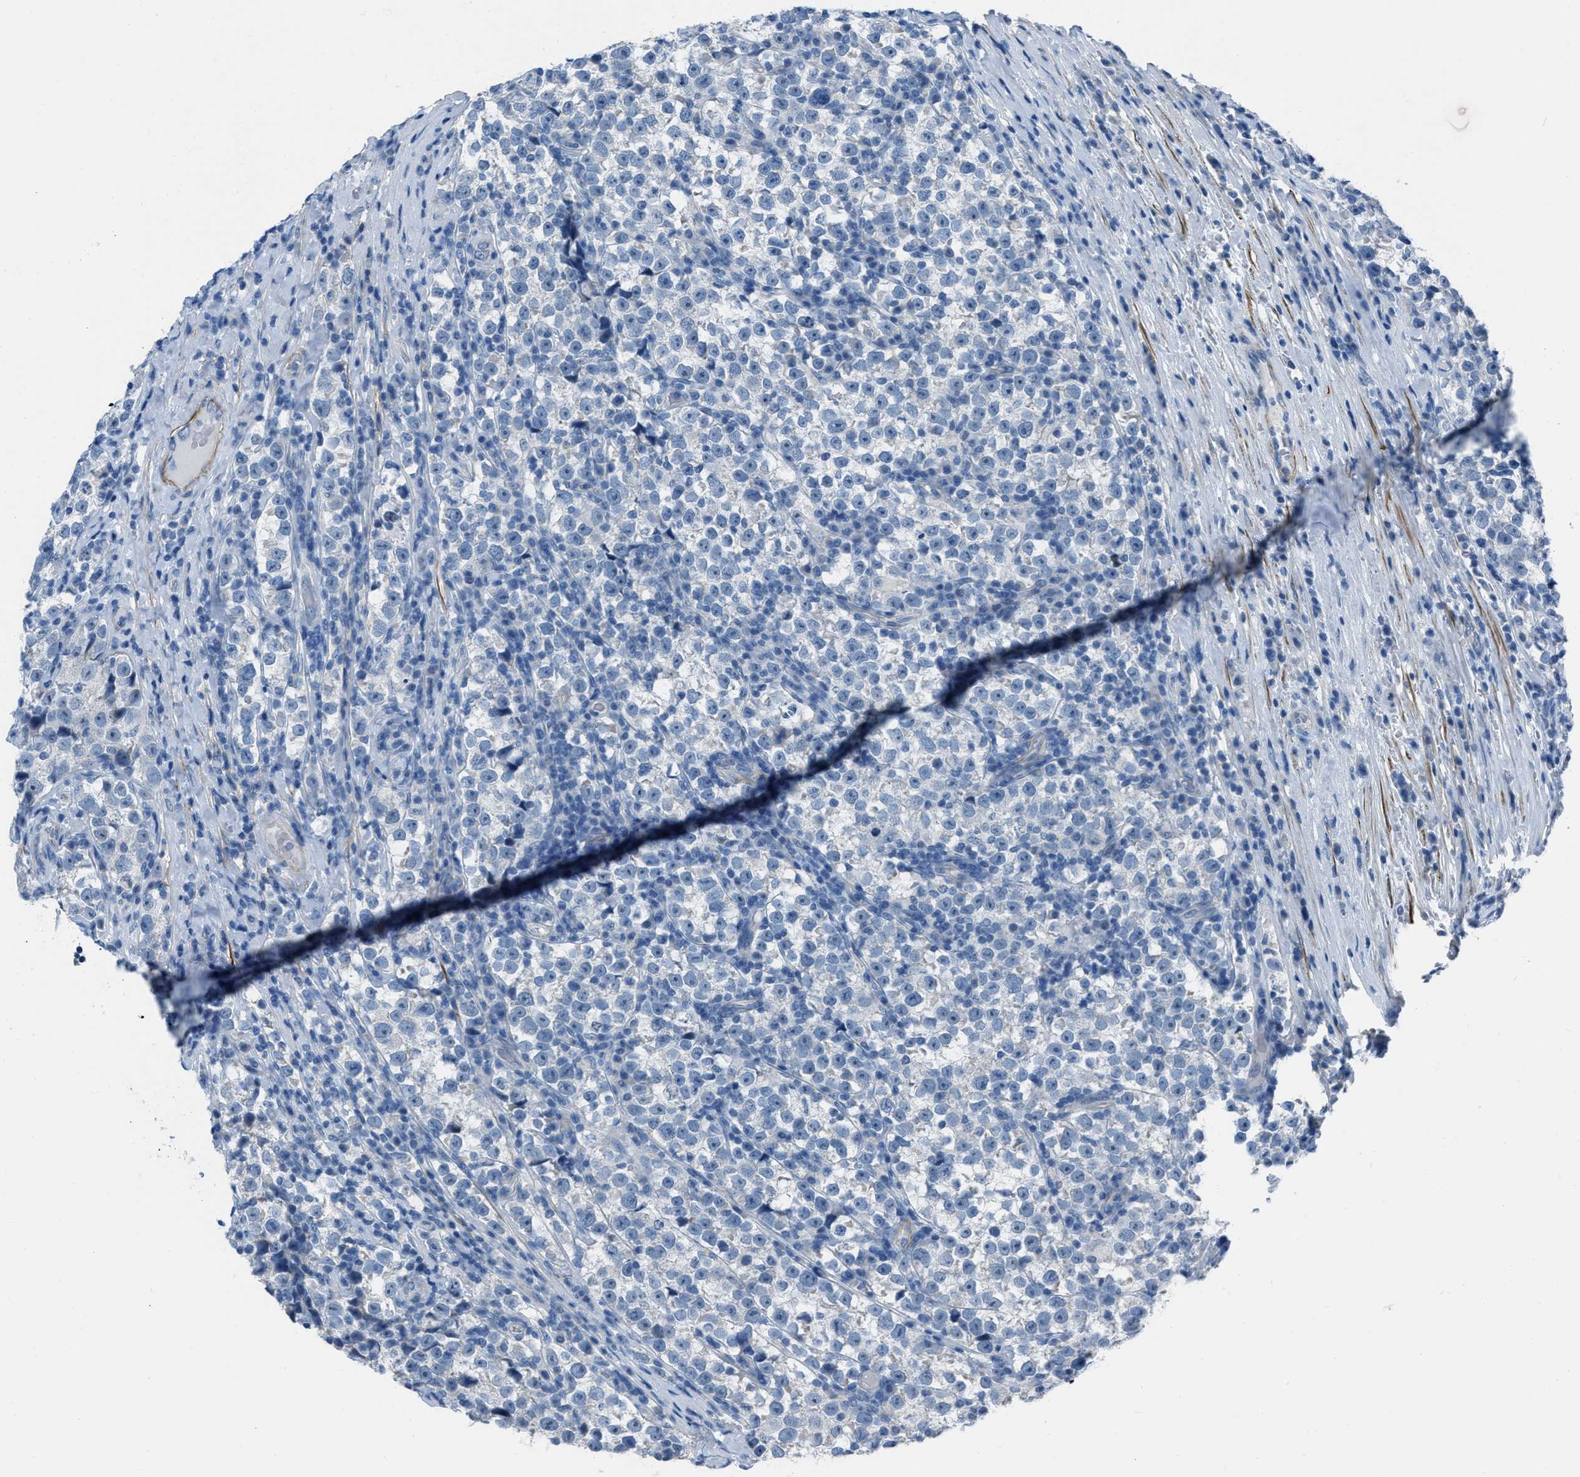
{"staining": {"intensity": "negative", "quantity": "none", "location": "none"}, "tissue": "testis cancer", "cell_type": "Tumor cells", "image_type": "cancer", "snomed": [{"axis": "morphology", "description": "Normal tissue, NOS"}, {"axis": "morphology", "description": "Seminoma, NOS"}, {"axis": "topography", "description": "Testis"}], "caption": "Tumor cells show no significant protein positivity in testis cancer.", "gene": "SPATC1L", "patient": {"sex": "male", "age": 43}}